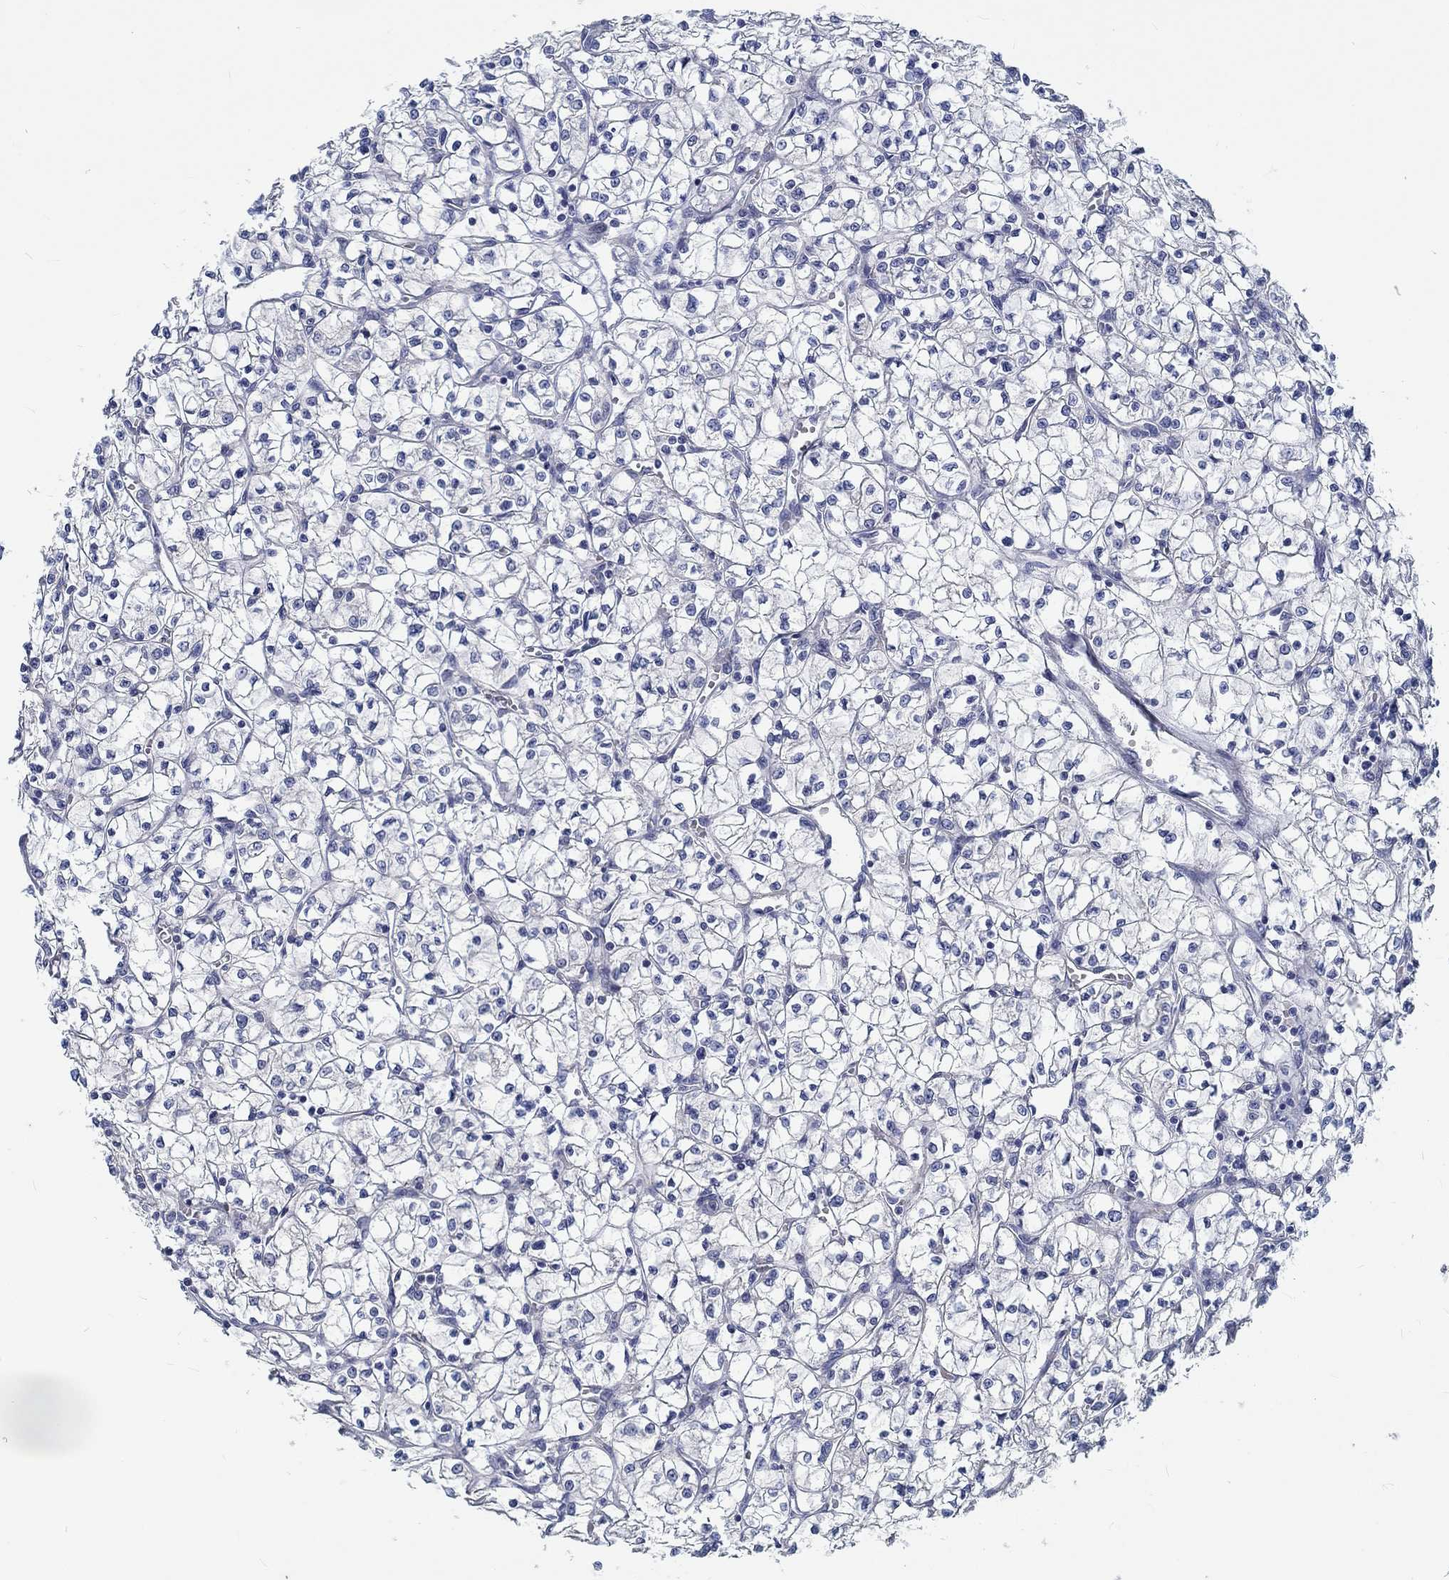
{"staining": {"intensity": "negative", "quantity": "none", "location": "none"}, "tissue": "renal cancer", "cell_type": "Tumor cells", "image_type": "cancer", "snomed": [{"axis": "morphology", "description": "Adenocarcinoma, NOS"}, {"axis": "topography", "description": "Kidney"}], "caption": "Histopathology image shows no protein expression in tumor cells of renal cancer tissue.", "gene": "MYBPC1", "patient": {"sex": "female", "age": 64}}